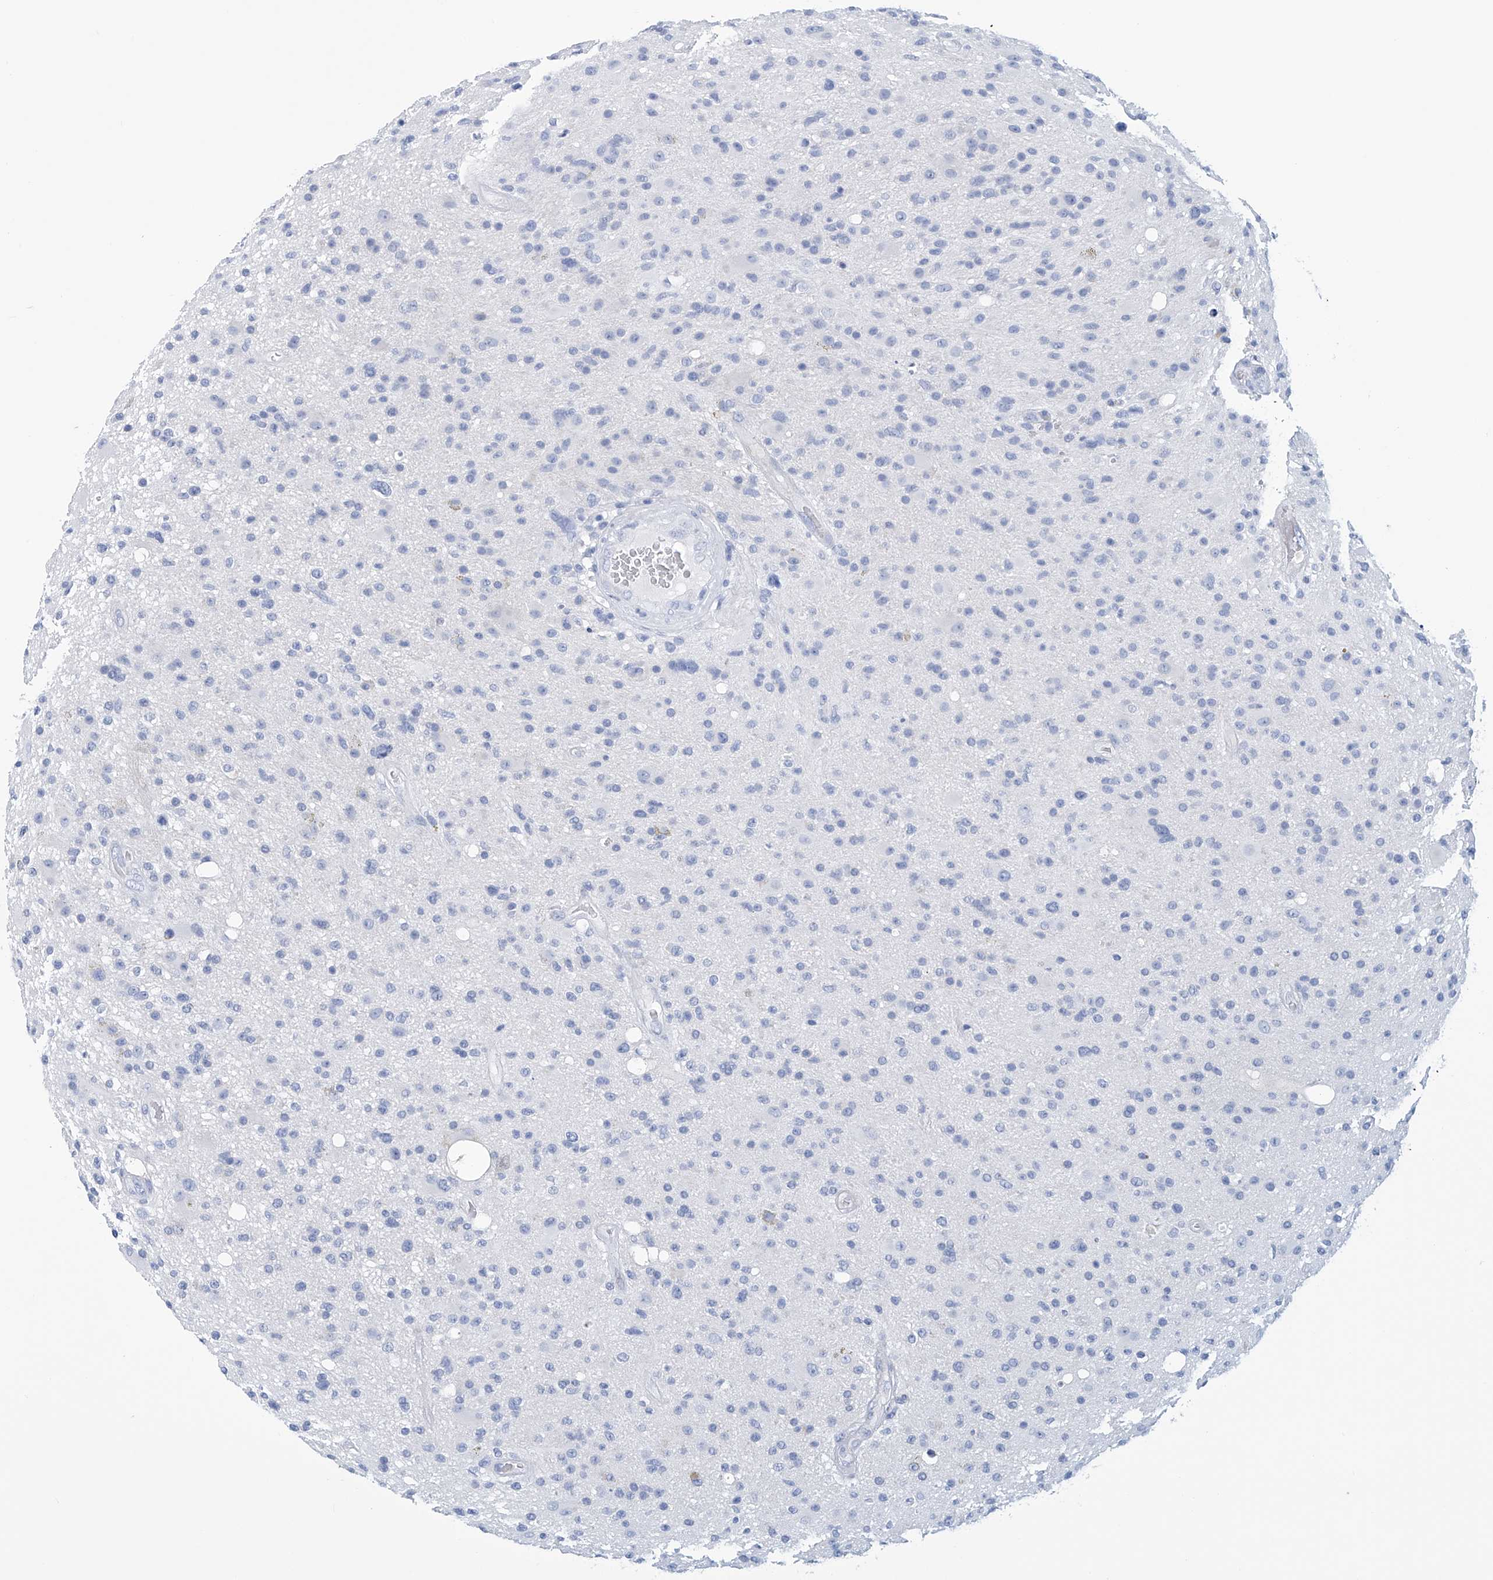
{"staining": {"intensity": "negative", "quantity": "none", "location": "none"}, "tissue": "glioma", "cell_type": "Tumor cells", "image_type": "cancer", "snomed": [{"axis": "morphology", "description": "Glioma, malignant, High grade"}, {"axis": "topography", "description": "Brain"}], "caption": "There is no significant staining in tumor cells of glioma.", "gene": "DSP", "patient": {"sex": "male", "age": 33}}